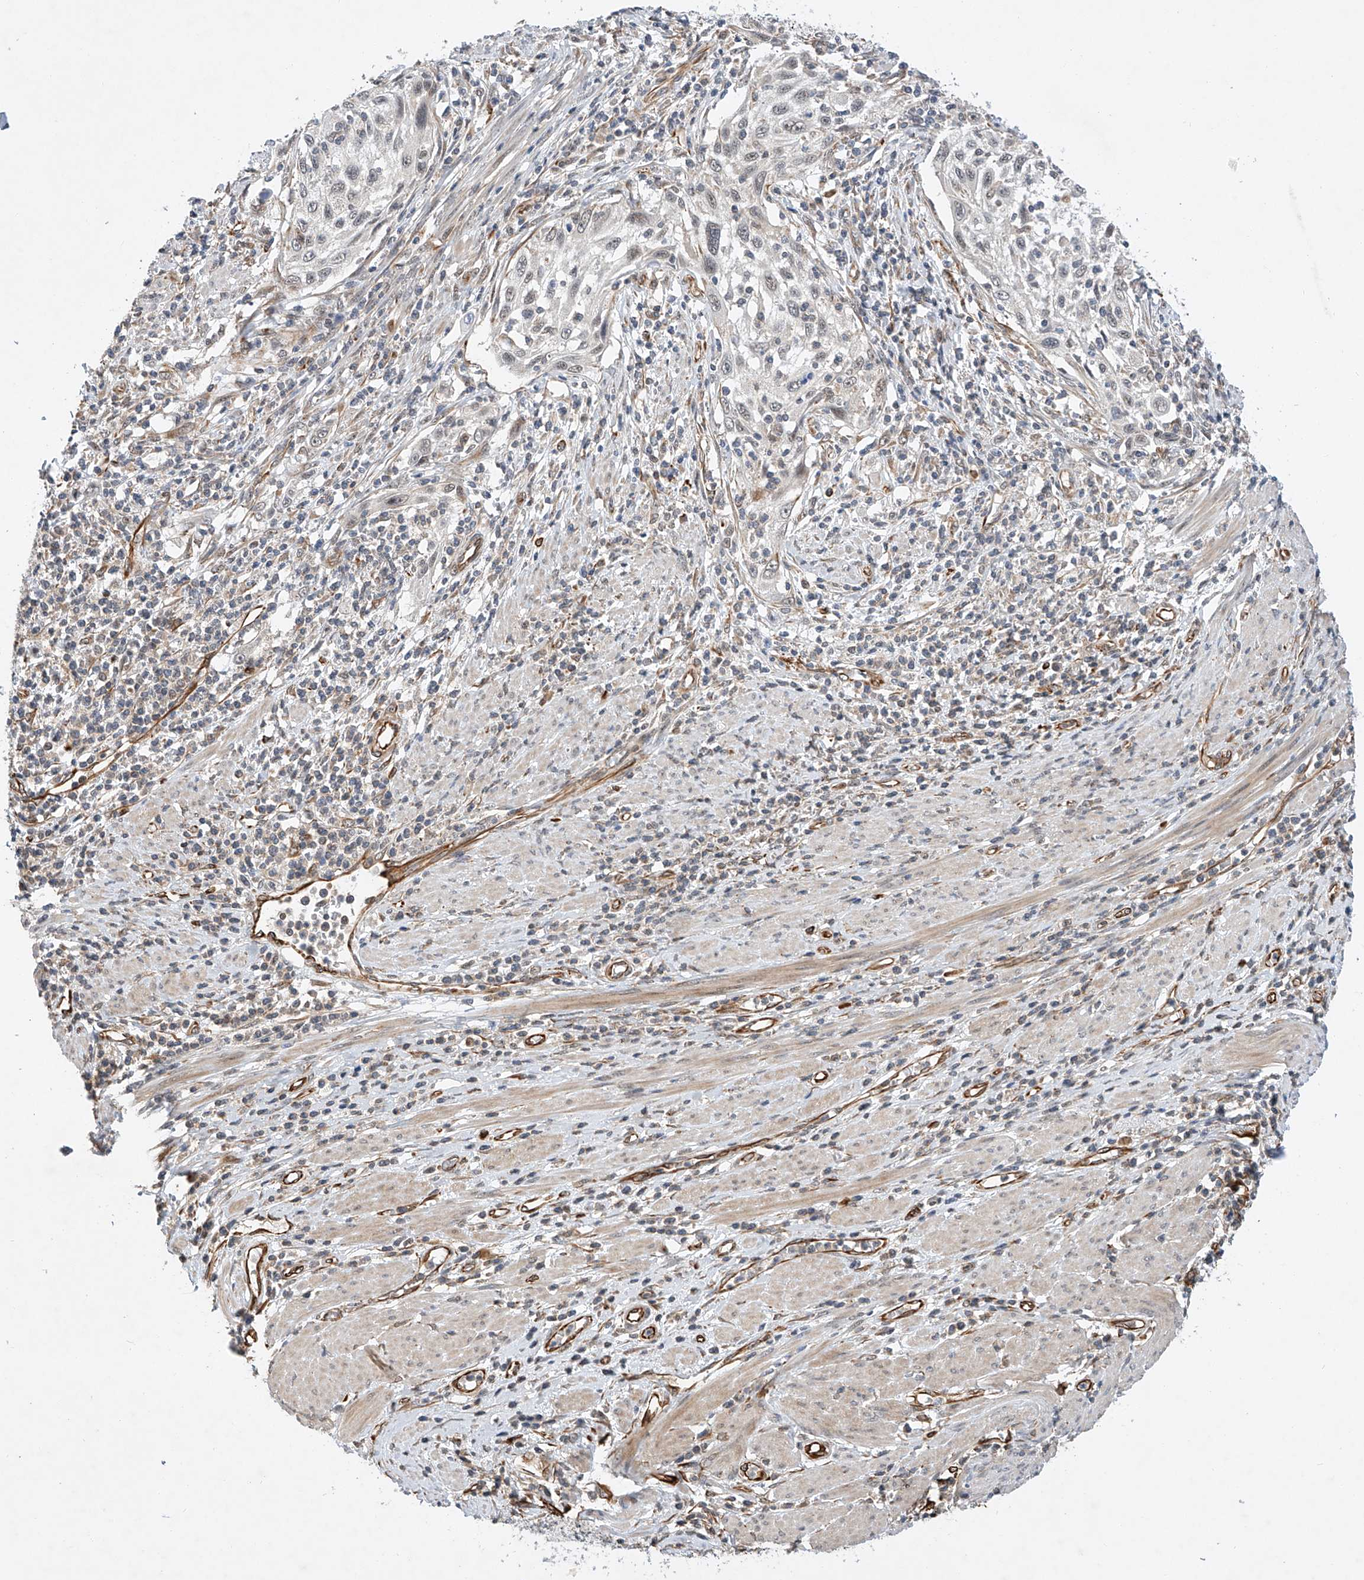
{"staining": {"intensity": "negative", "quantity": "none", "location": "none"}, "tissue": "cervical cancer", "cell_type": "Tumor cells", "image_type": "cancer", "snomed": [{"axis": "morphology", "description": "Squamous cell carcinoma, NOS"}, {"axis": "topography", "description": "Cervix"}], "caption": "DAB (3,3'-diaminobenzidine) immunohistochemical staining of human cervical cancer reveals no significant staining in tumor cells. The staining is performed using DAB brown chromogen with nuclei counter-stained in using hematoxylin.", "gene": "AMD1", "patient": {"sex": "female", "age": 70}}